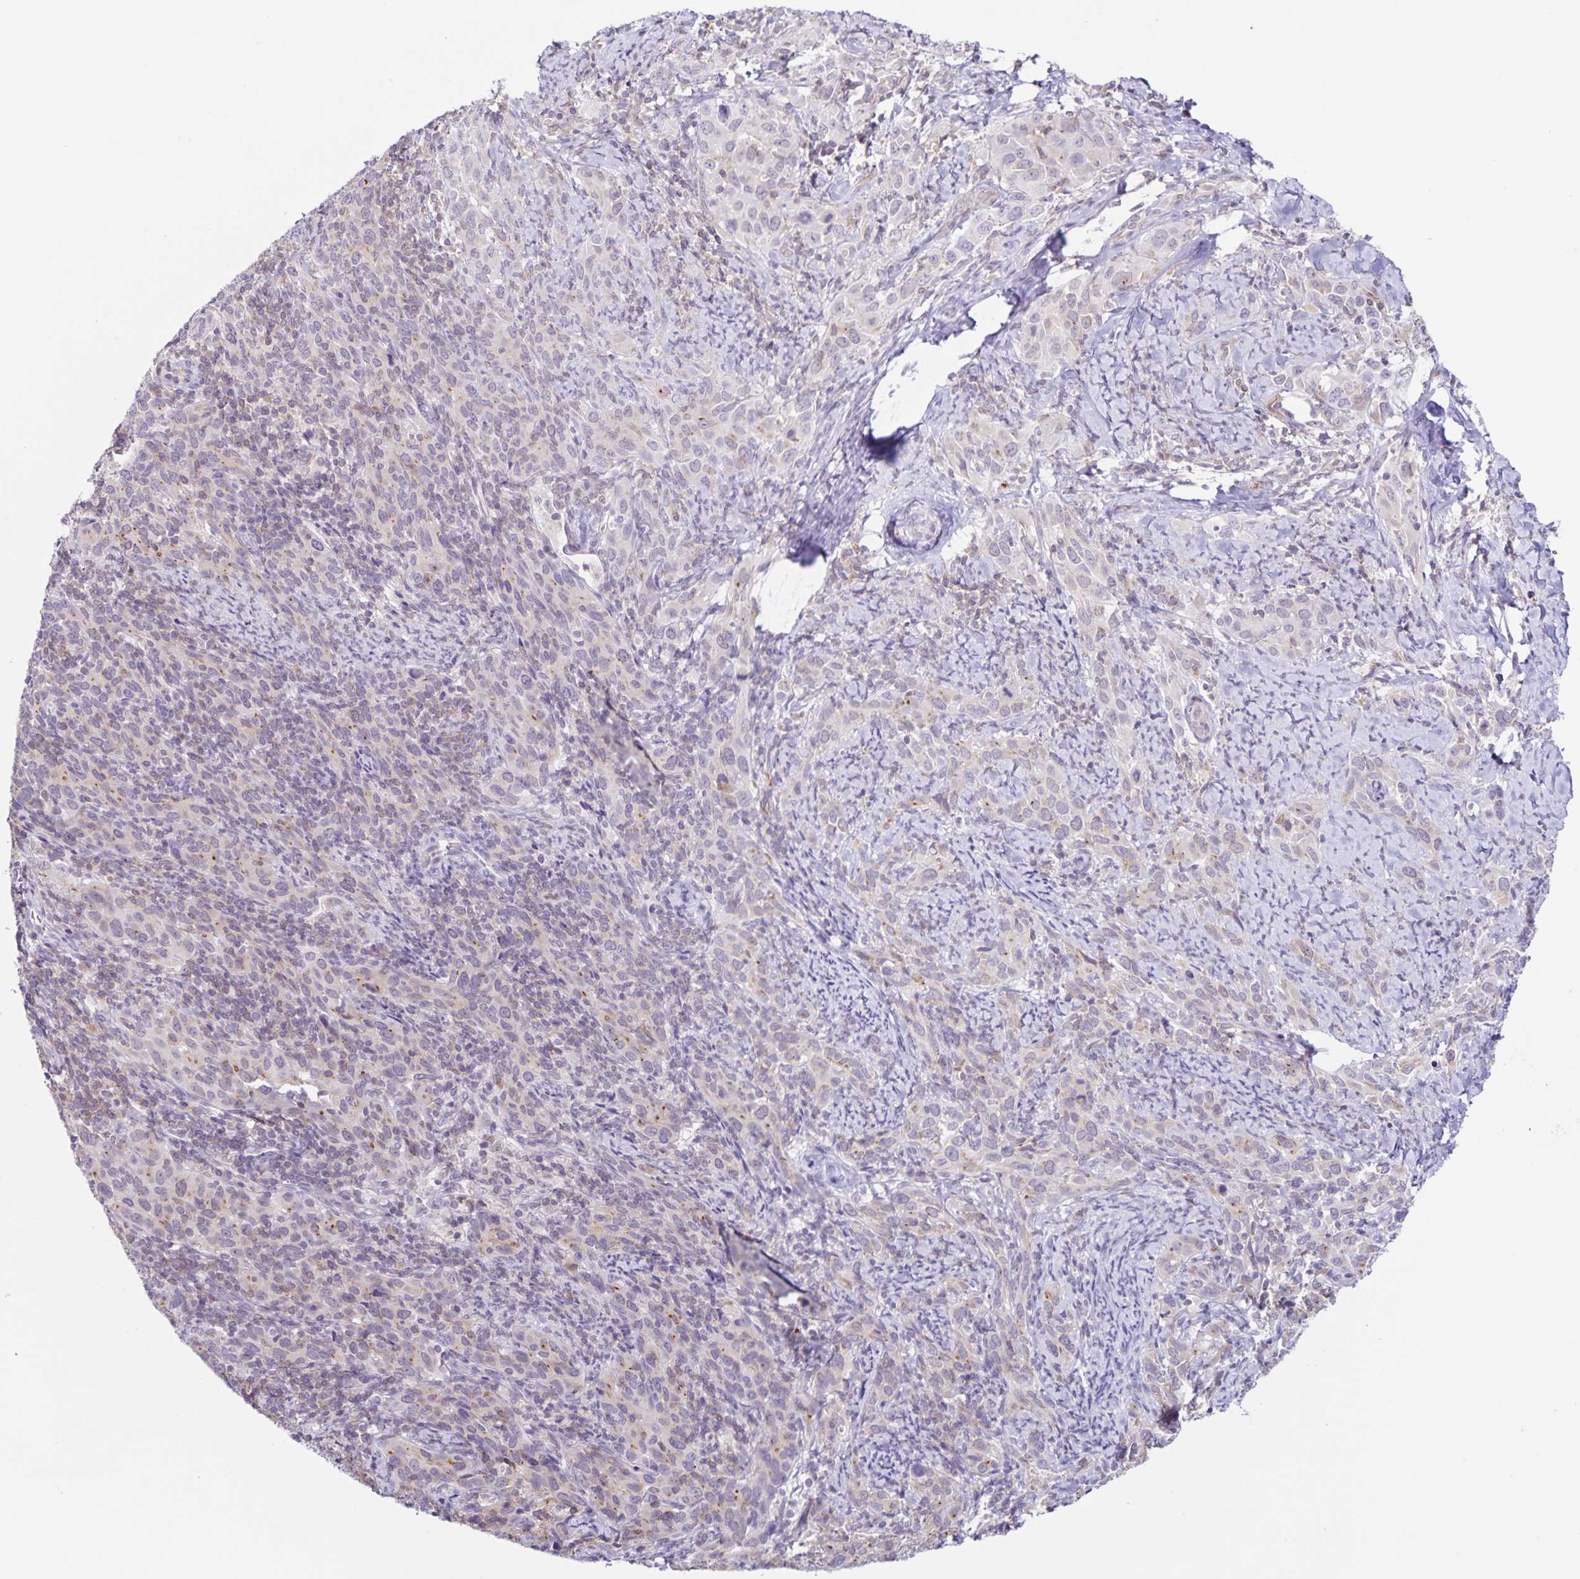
{"staining": {"intensity": "weak", "quantity": "<25%", "location": "cytoplasmic/membranous"}, "tissue": "cervical cancer", "cell_type": "Tumor cells", "image_type": "cancer", "snomed": [{"axis": "morphology", "description": "Squamous cell carcinoma, NOS"}, {"axis": "topography", "description": "Cervix"}], "caption": "This micrograph is of cervical cancer (squamous cell carcinoma) stained with IHC to label a protein in brown with the nuclei are counter-stained blue. There is no positivity in tumor cells. The staining is performed using DAB brown chromogen with nuclei counter-stained in using hematoxylin.", "gene": "STPG4", "patient": {"sex": "female", "age": 51}}